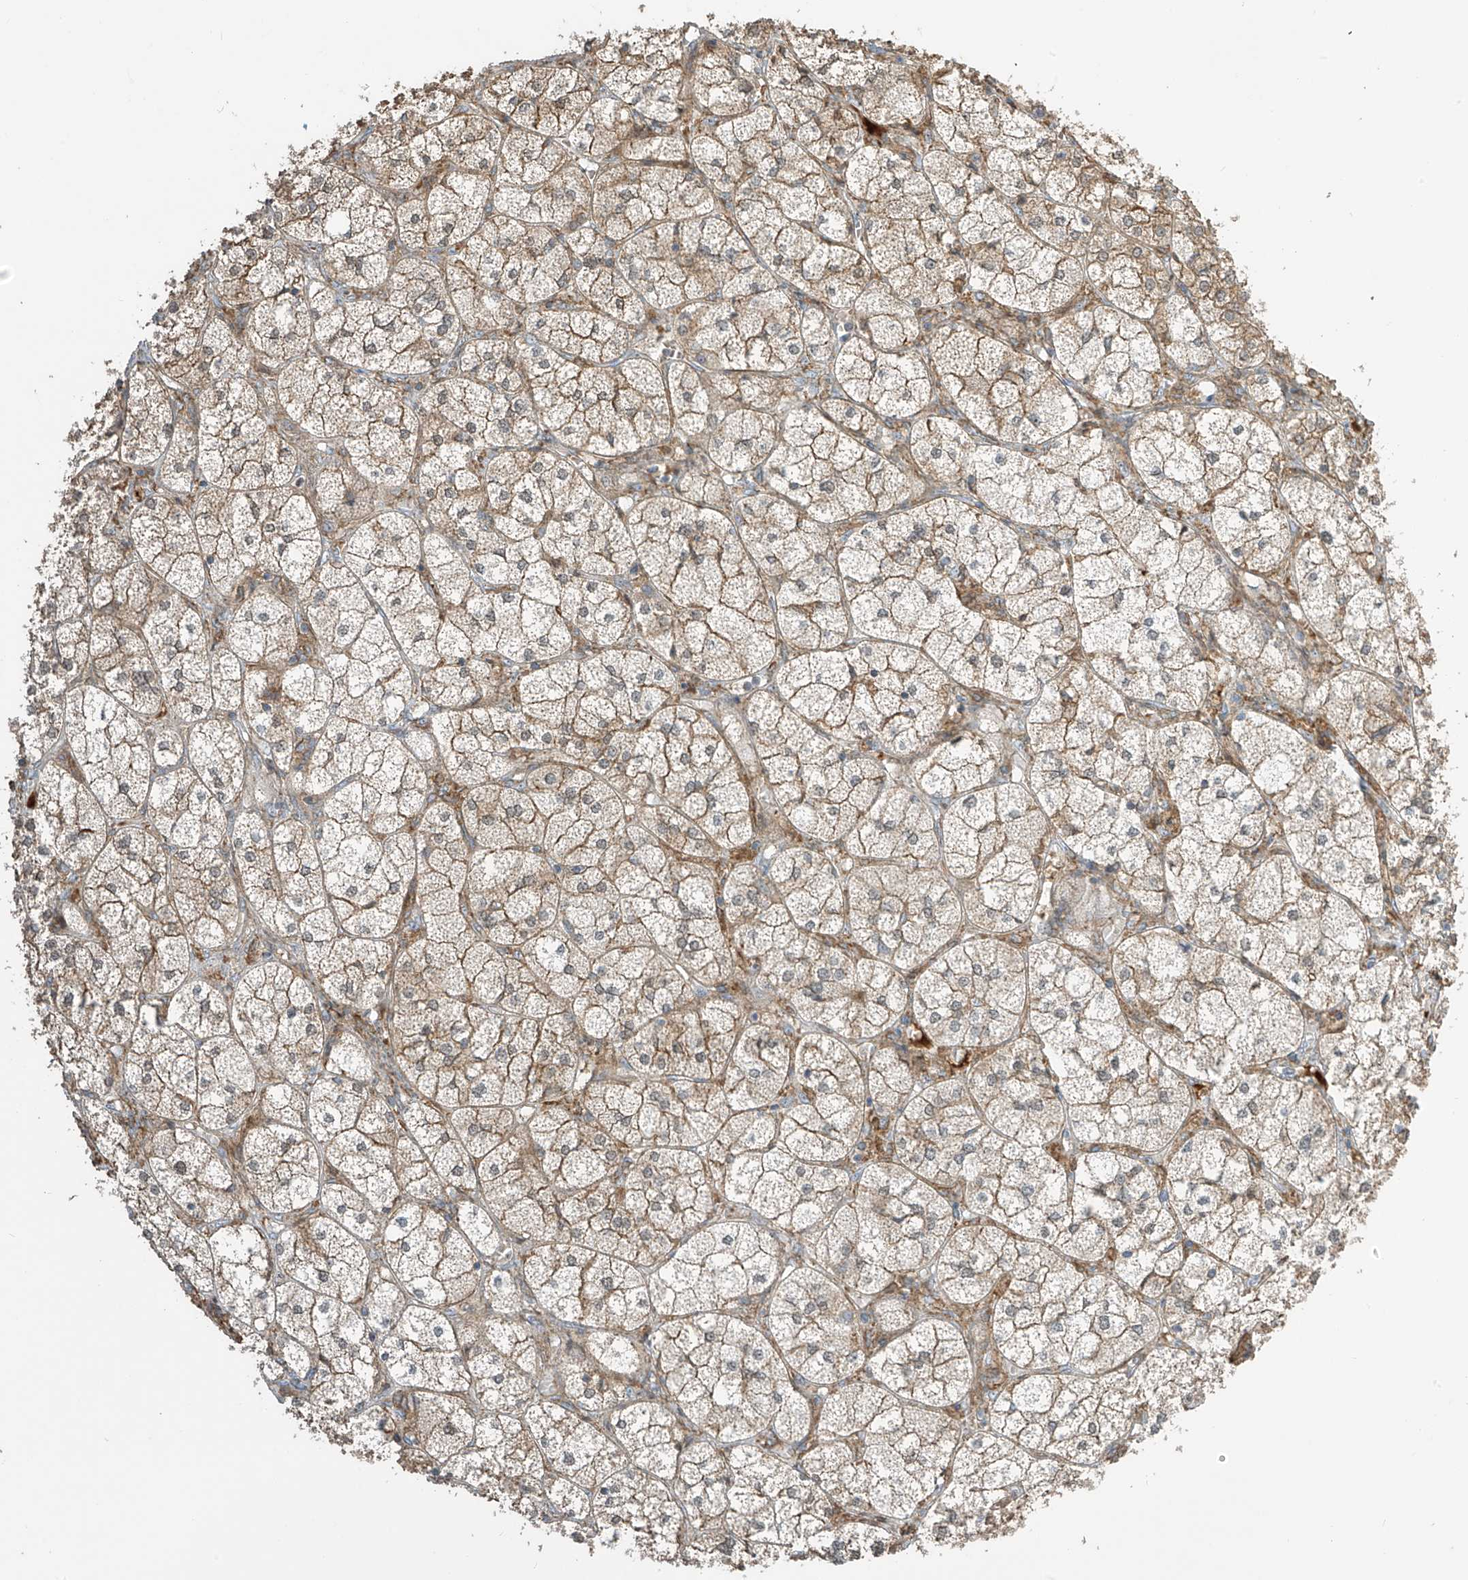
{"staining": {"intensity": "moderate", "quantity": "25%-75%", "location": "cytoplasmic/membranous"}, "tissue": "adrenal gland", "cell_type": "Glandular cells", "image_type": "normal", "snomed": [{"axis": "morphology", "description": "Normal tissue, NOS"}, {"axis": "topography", "description": "Adrenal gland"}], "caption": "Immunohistochemistry (IHC) histopathology image of benign adrenal gland stained for a protein (brown), which shows medium levels of moderate cytoplasmic/membranous positivity in about 25%-75% of glandular cells.", "gene": "ENTR1", "patient": {"sex": "female", "age": 61}}